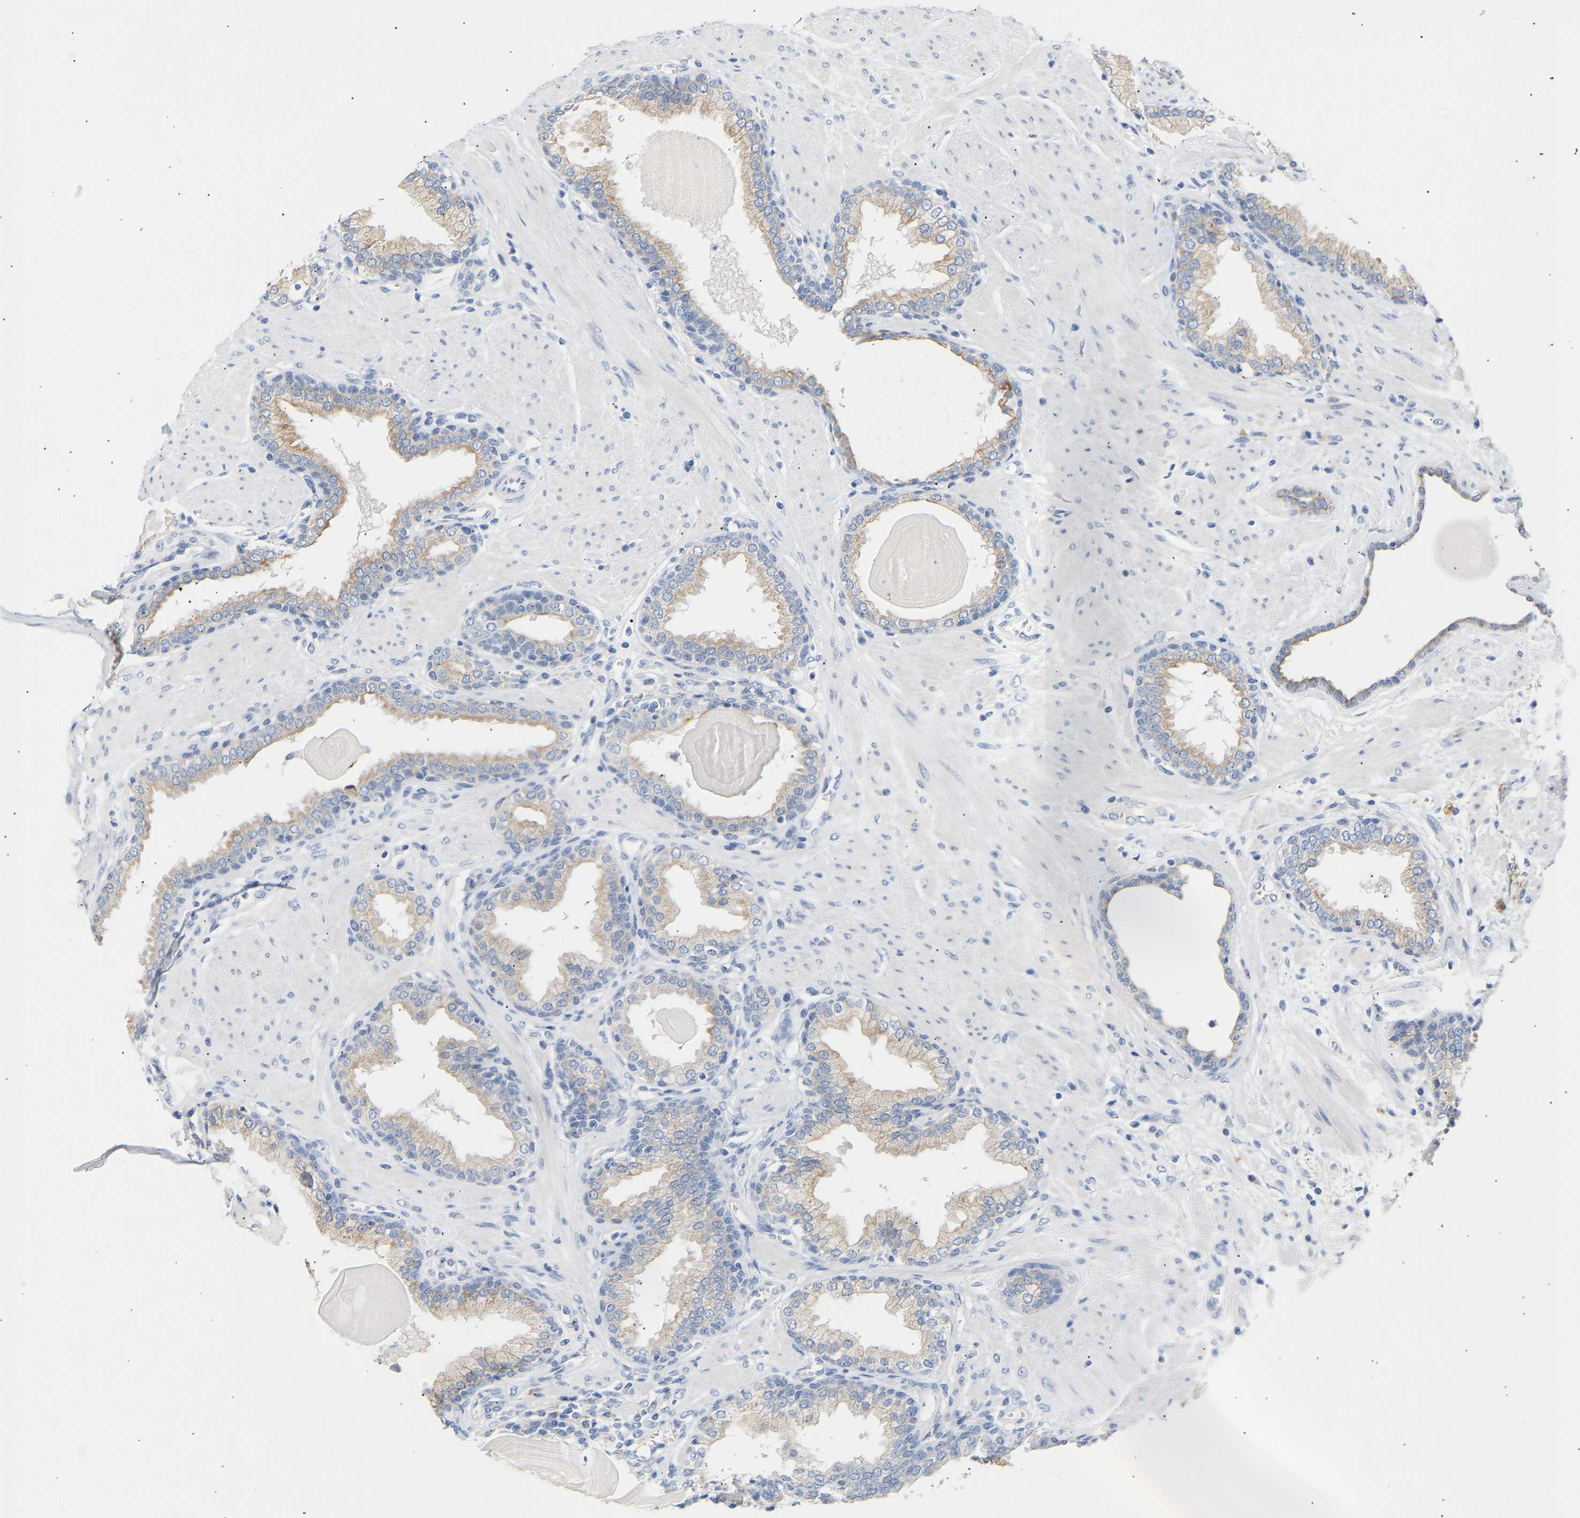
{"staining": {"intensity": "moderate", "quantity": ">75%", "location": "cytoplasmic/membranous"}, "tissue": "prostate", "cell_type": "Glandular cells", "image_type": "normal", "snomed": [{"axis": "morphology", "description": "Normal tissue, NOS"}, {"axis": "topography", "description": "Prostate"}], "caption": "Prostate stained with IHC demonstrates moderate cytoplasmic/membranous positivity in about >75% of glandular cells. (Stains: DAB (3,3'-diaminobenzidine) in brown, nuclei in blue, Microscopy: brightfield microscopy at high magnification).", "gene": "PEX1", "patient": {"sex": "male", "age": 51}}